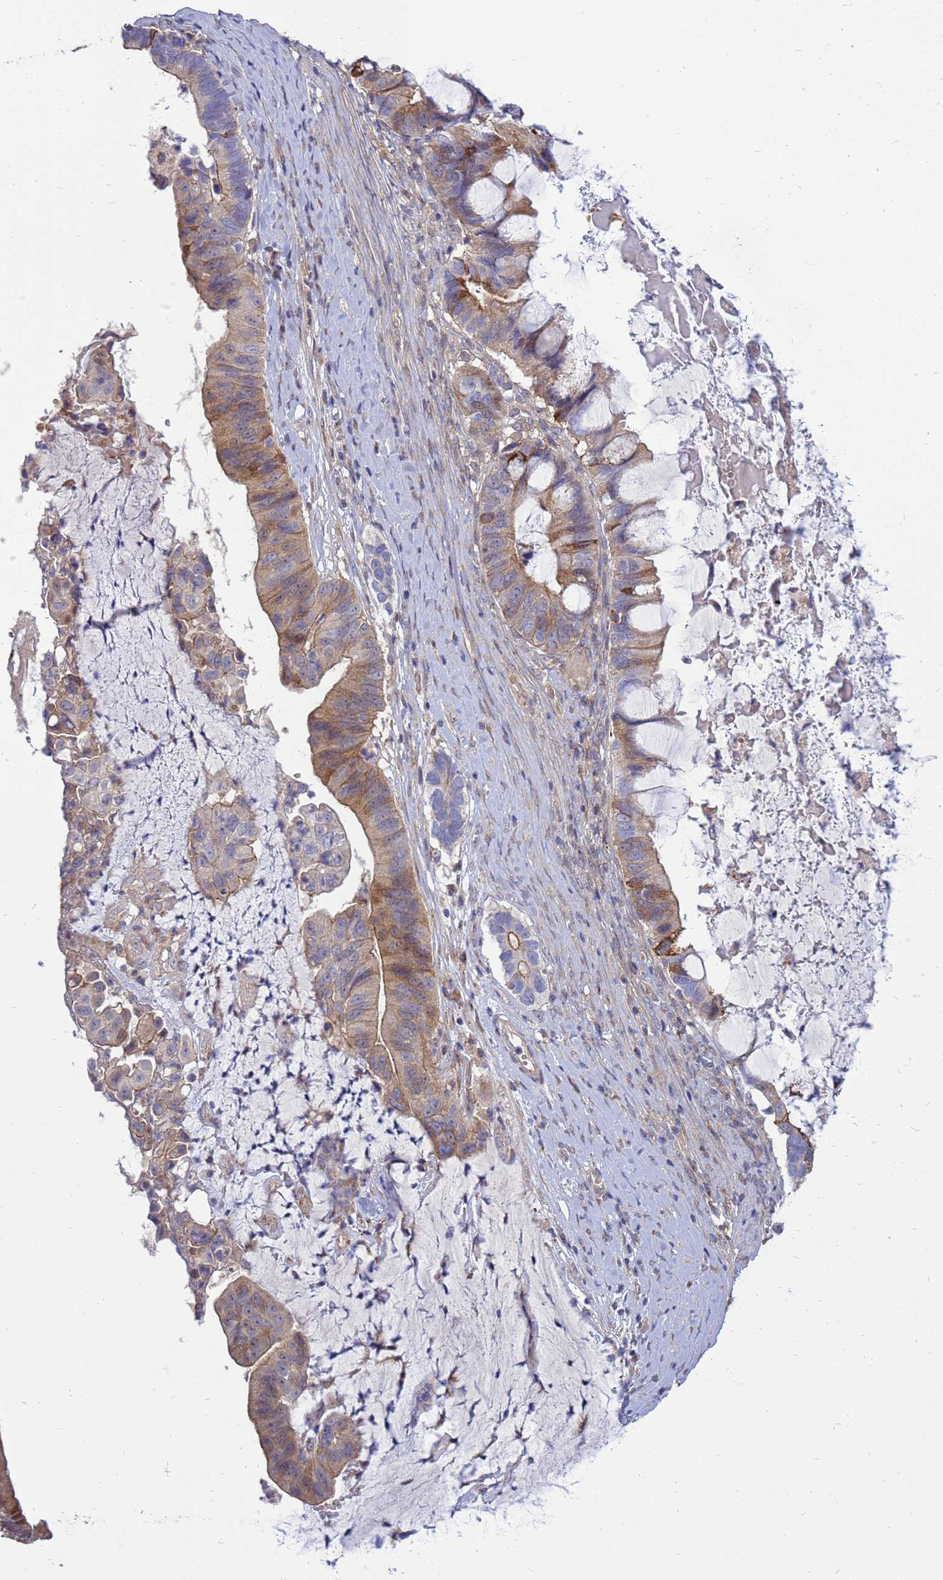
{"staining": {"intensity": "moderate", "quantity": ">75%", "location": "cytoplasmic/membranous,nuclear"}, "tissue": "ovarian cancer", "cell_type": "Tumor cells", "image_type": "cancer", "snomed": [{"axis": "morphology", "description": "Cystadenocarcinoma, mucinous, NOS"}, {"axis": "topography", "description": "Ovary"}], "caption": "This is an image of immunohistochemistry (IHC) staining of ovarian mucinous cystadenocarcinoma, which shows moderate staining in the cytoplasmic/membranous and nuclear of tumor cells.", "gene": "EIF4EBP3", "patient": {"sex": "female", "age": 61}}